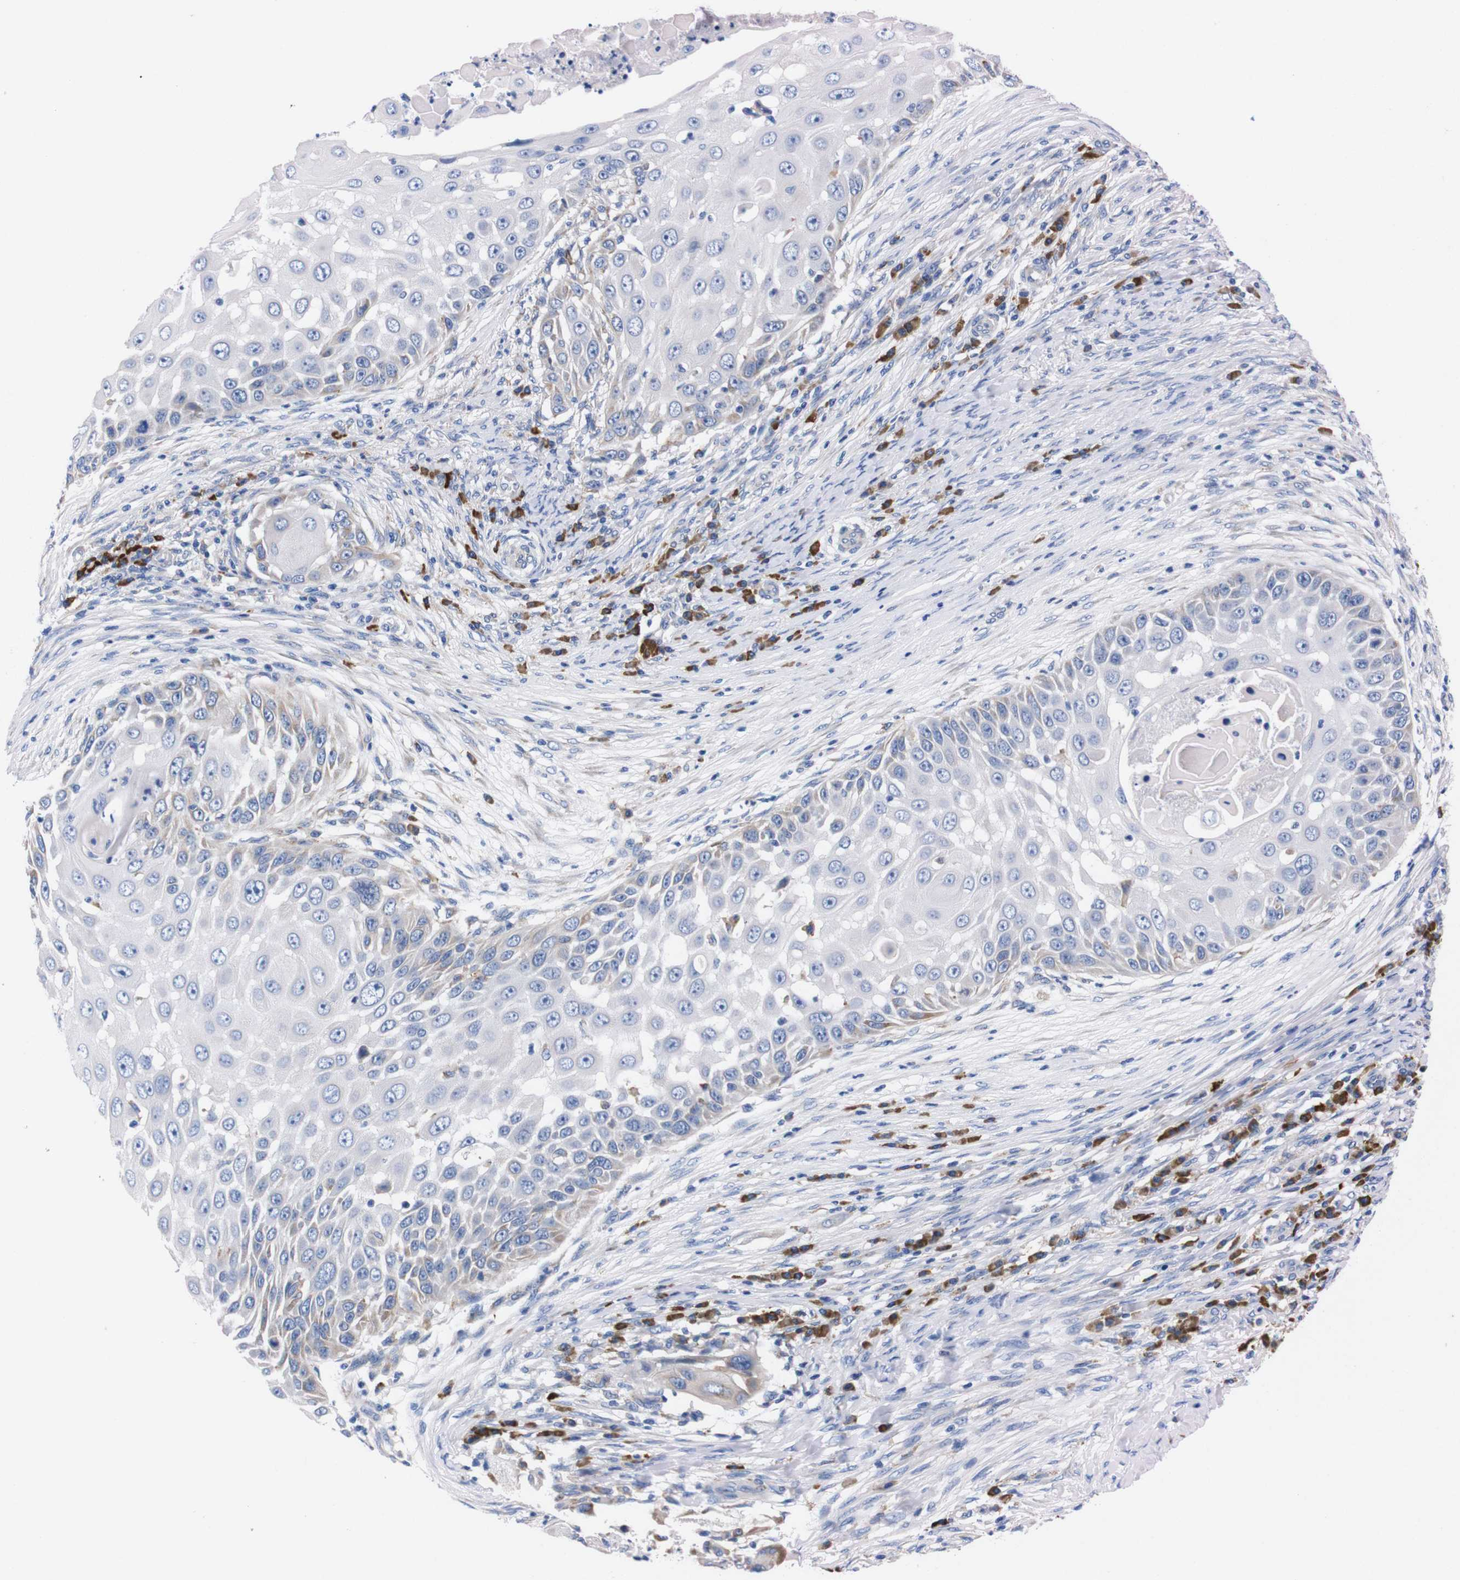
{"staining": {"intensity": "negative", "quantity": "none", "location": "none"}, "tissue": "skin cancer", "cell_type": "Tumor cells", "image_type": "cancer", "snomed": [{"axis": "morphology", "description": "Squamous cell carcinoma, NOS"}, {"axis": "topography", "description": "Skin"}], "caption": "IHC of human skin cancer (squamous cell carcinoma) displays no expression in tumor cells. (DAB immunohistochemistry, high magnification).", "gene": "NEBL", "patient": {"sex": "female", "age": 44}}